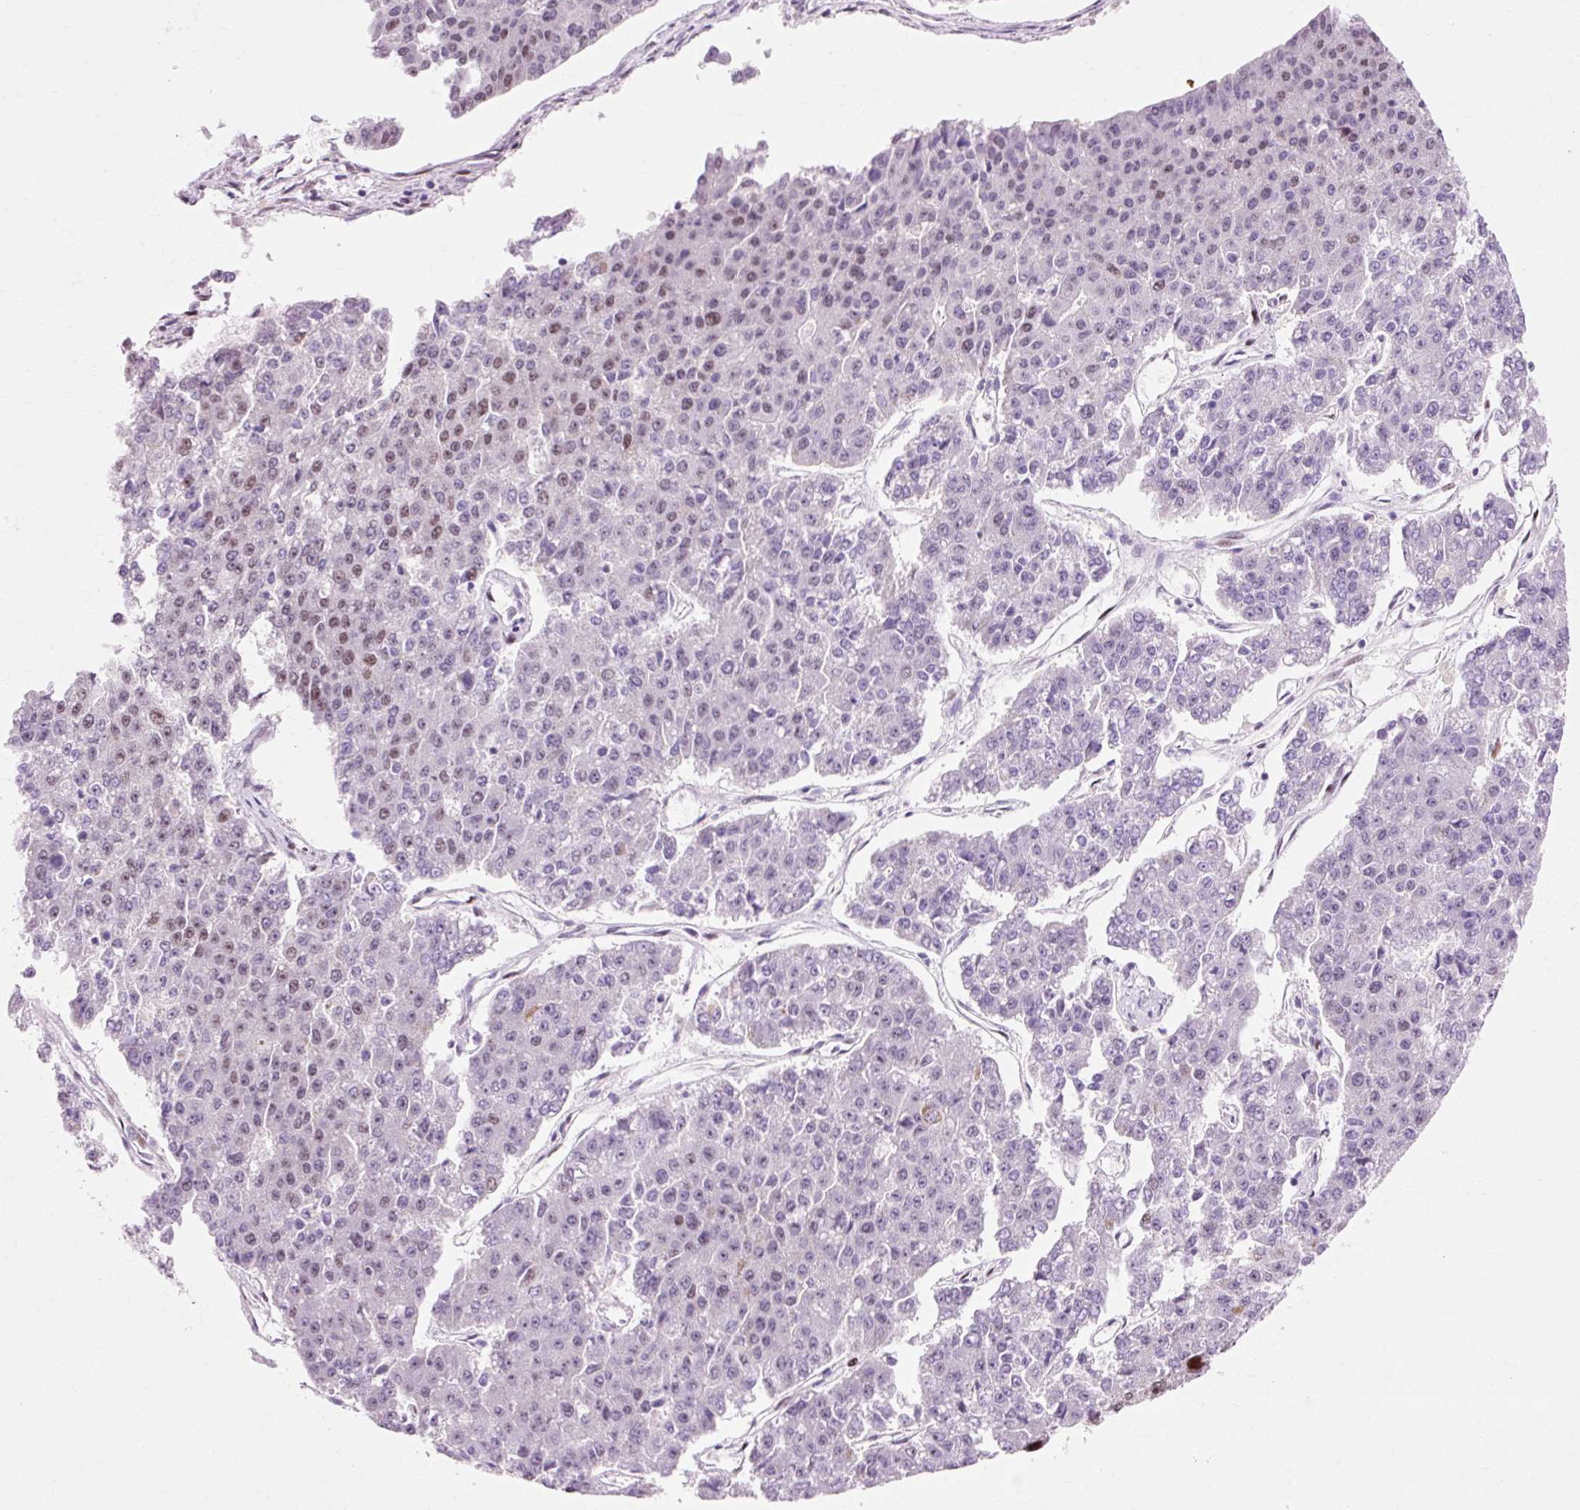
{"staining": {"intensity": "weak", "quantity": "<25%", "location": "nuclear"}, "tissue": "pancreatic cancer", "cell_type": "Tumor cells", "image_type": "cancer", "snomed": [{"axis": "morphology", "description": "Adenocarcinoma, NOS"}, {"axis": "topography", "description": "Pancreas"}], "caption": "Tumor cells show no significant staining in pancreatic adenocarcinoma.", "gene": "MACROD2", "patient": {"sex": "male", "age": 50}}